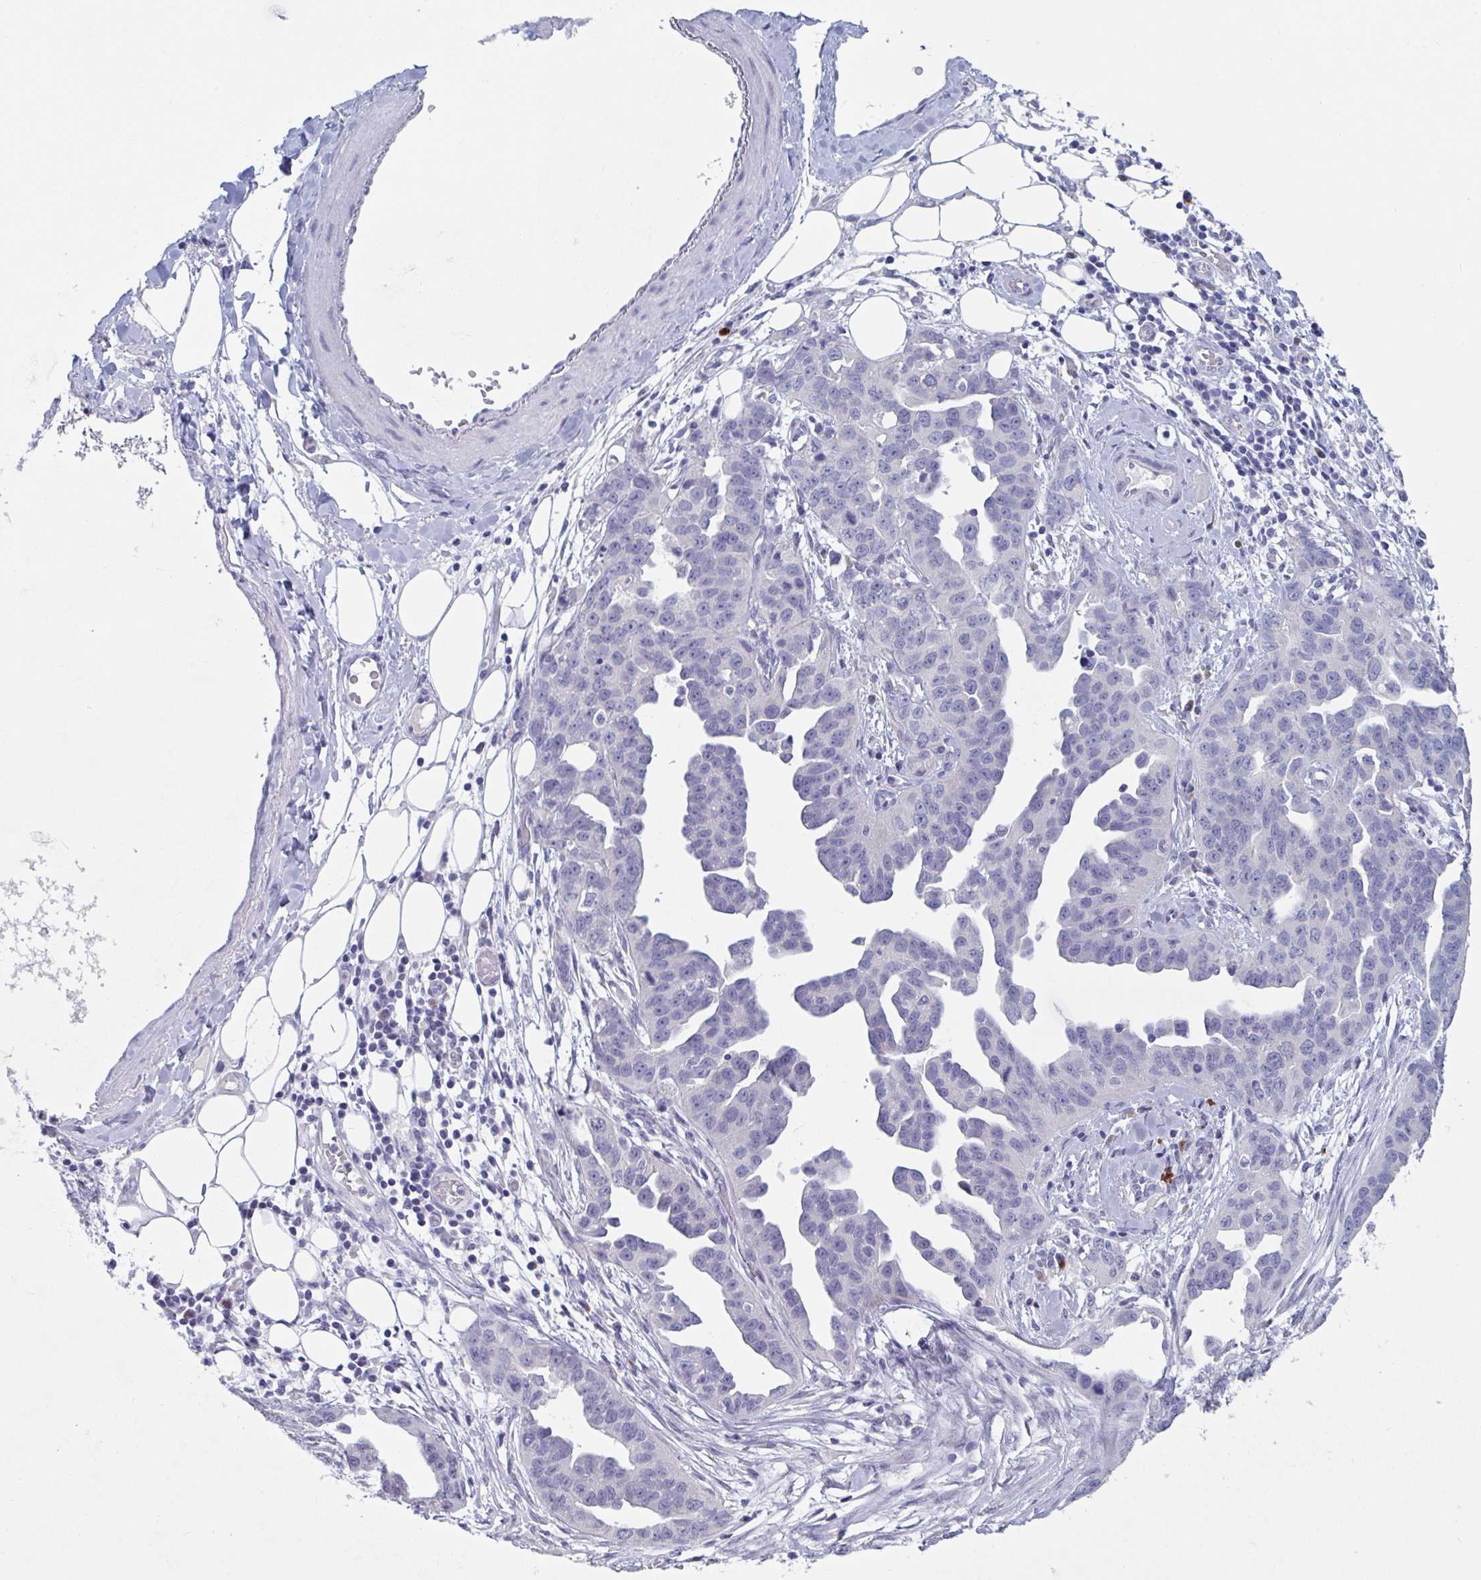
{"staining": {"intensity": "negative", "quantity": "none", "location": "none"}, "tissue": "ovarian cancer", "cell_type": "Tumor cells", "image_type": "cancer", "snomed": [{"axis": "morphology", "description": "Cystadenocarcinoma, serous, NOS"}, {"axis": "topography", "description": "Ovary"}], "caption": "The photomicrograph displays no staining of tumor cells in ovarian serous cystadenocarcinoma. (DAB (3,3'-diaminobenzidine) immunohistochemistry visualized using brightfield microscopy, high magnification).", "gene": "NT5C3B", "patient": {"sex": "female", "age": 75}}